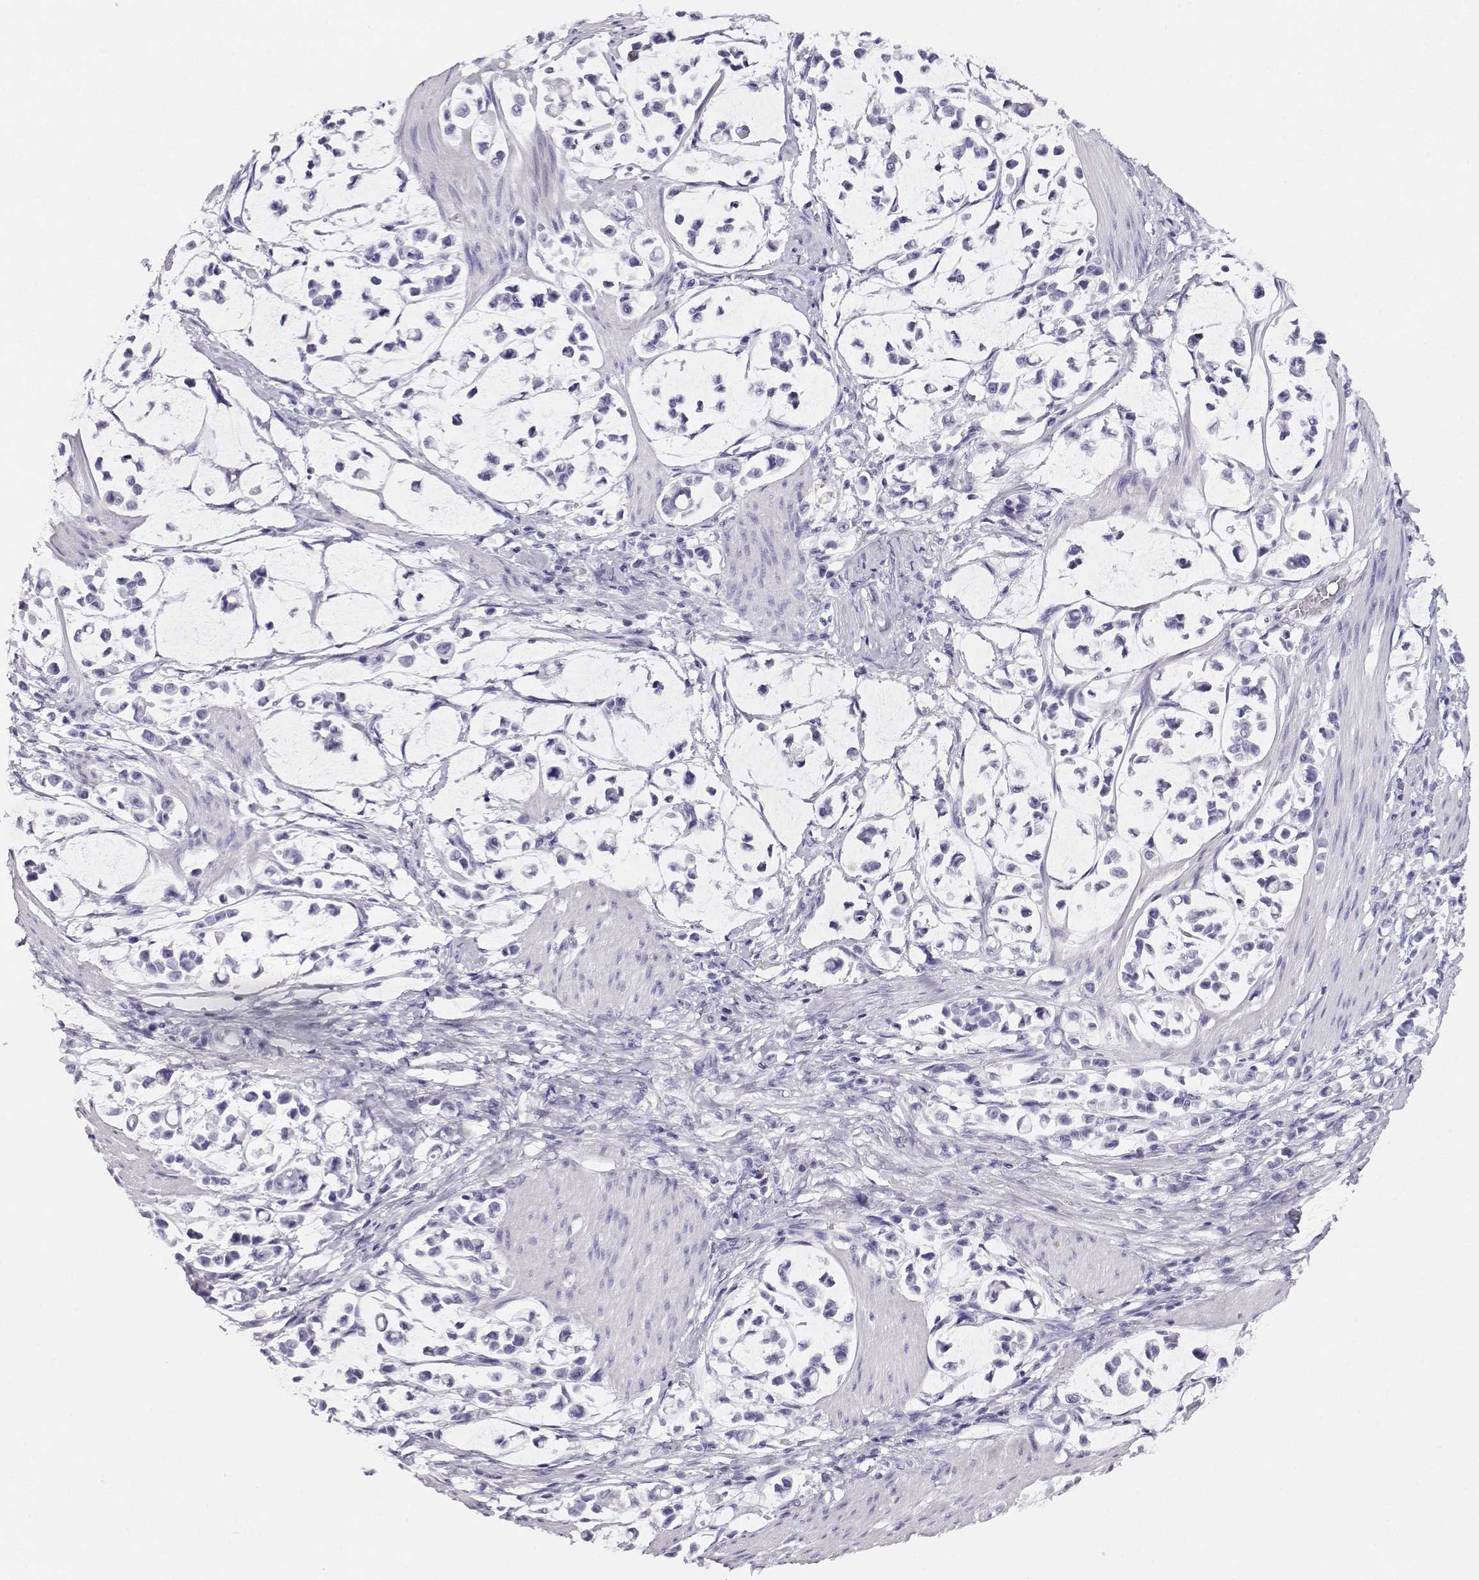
{"staining": {"intensity": "negative", "quantity": "none", "location": "none"}, "tissue": "stomach cancer", "cell_type": "Tumor cells", "image_type": "cancer", "snomed": [{"axis": "morphology", "description": "Adenocarcinoma, NOS"}, {"axis": "topography", "description": "Stomach"}], "caption": "This is an immunohistochemistry image of human adenocarcinoma (stomach). There is no positivity in tumor cells.", "gene": "CRX", "patient": {"sex": "male", "age": 82}}